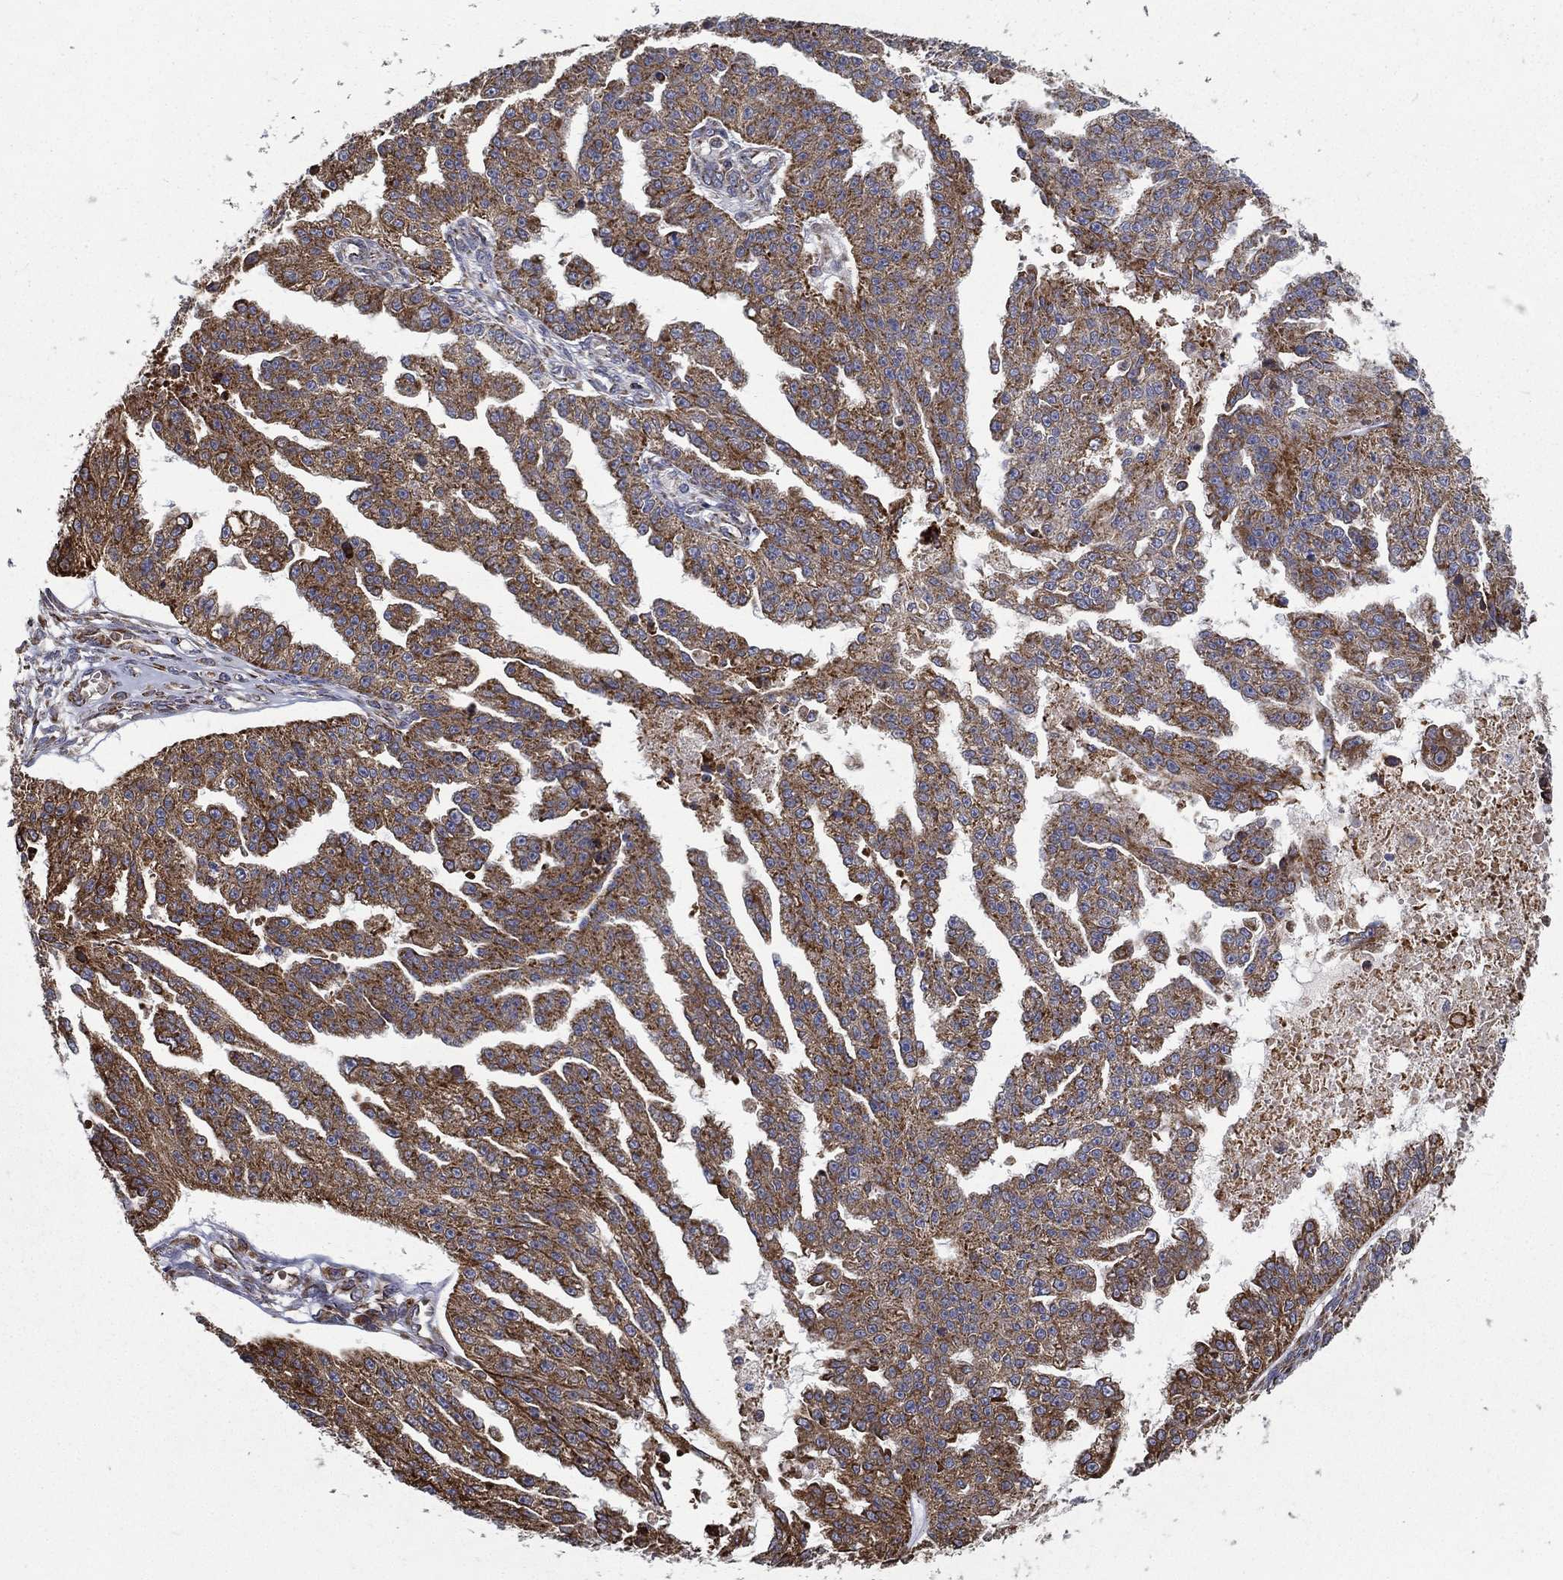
{"staining": {"intensity": "moderate", "quantity": ">75%", "location": "cytoplasmic/membranous"}, "tissue": "ovarian cancer", "cell_type": "Tumor cells", "image_type": "cancer", "snomed": [{"axis": "morphology", "description": "Cystadenocarcinoma, serous, NOS"}, {"axis": "topography", "description": "Ovary"}], "caption": "Protein analysis of serous cystadenocarcinoma (ovarian) tissue displays moderate cytoplasmic/membranous positivity in about >75% of tumor cells. Nuclei are stained in blue.", "gene": "MT-CYB", "patient": {"sex": "female", "age": 58}}